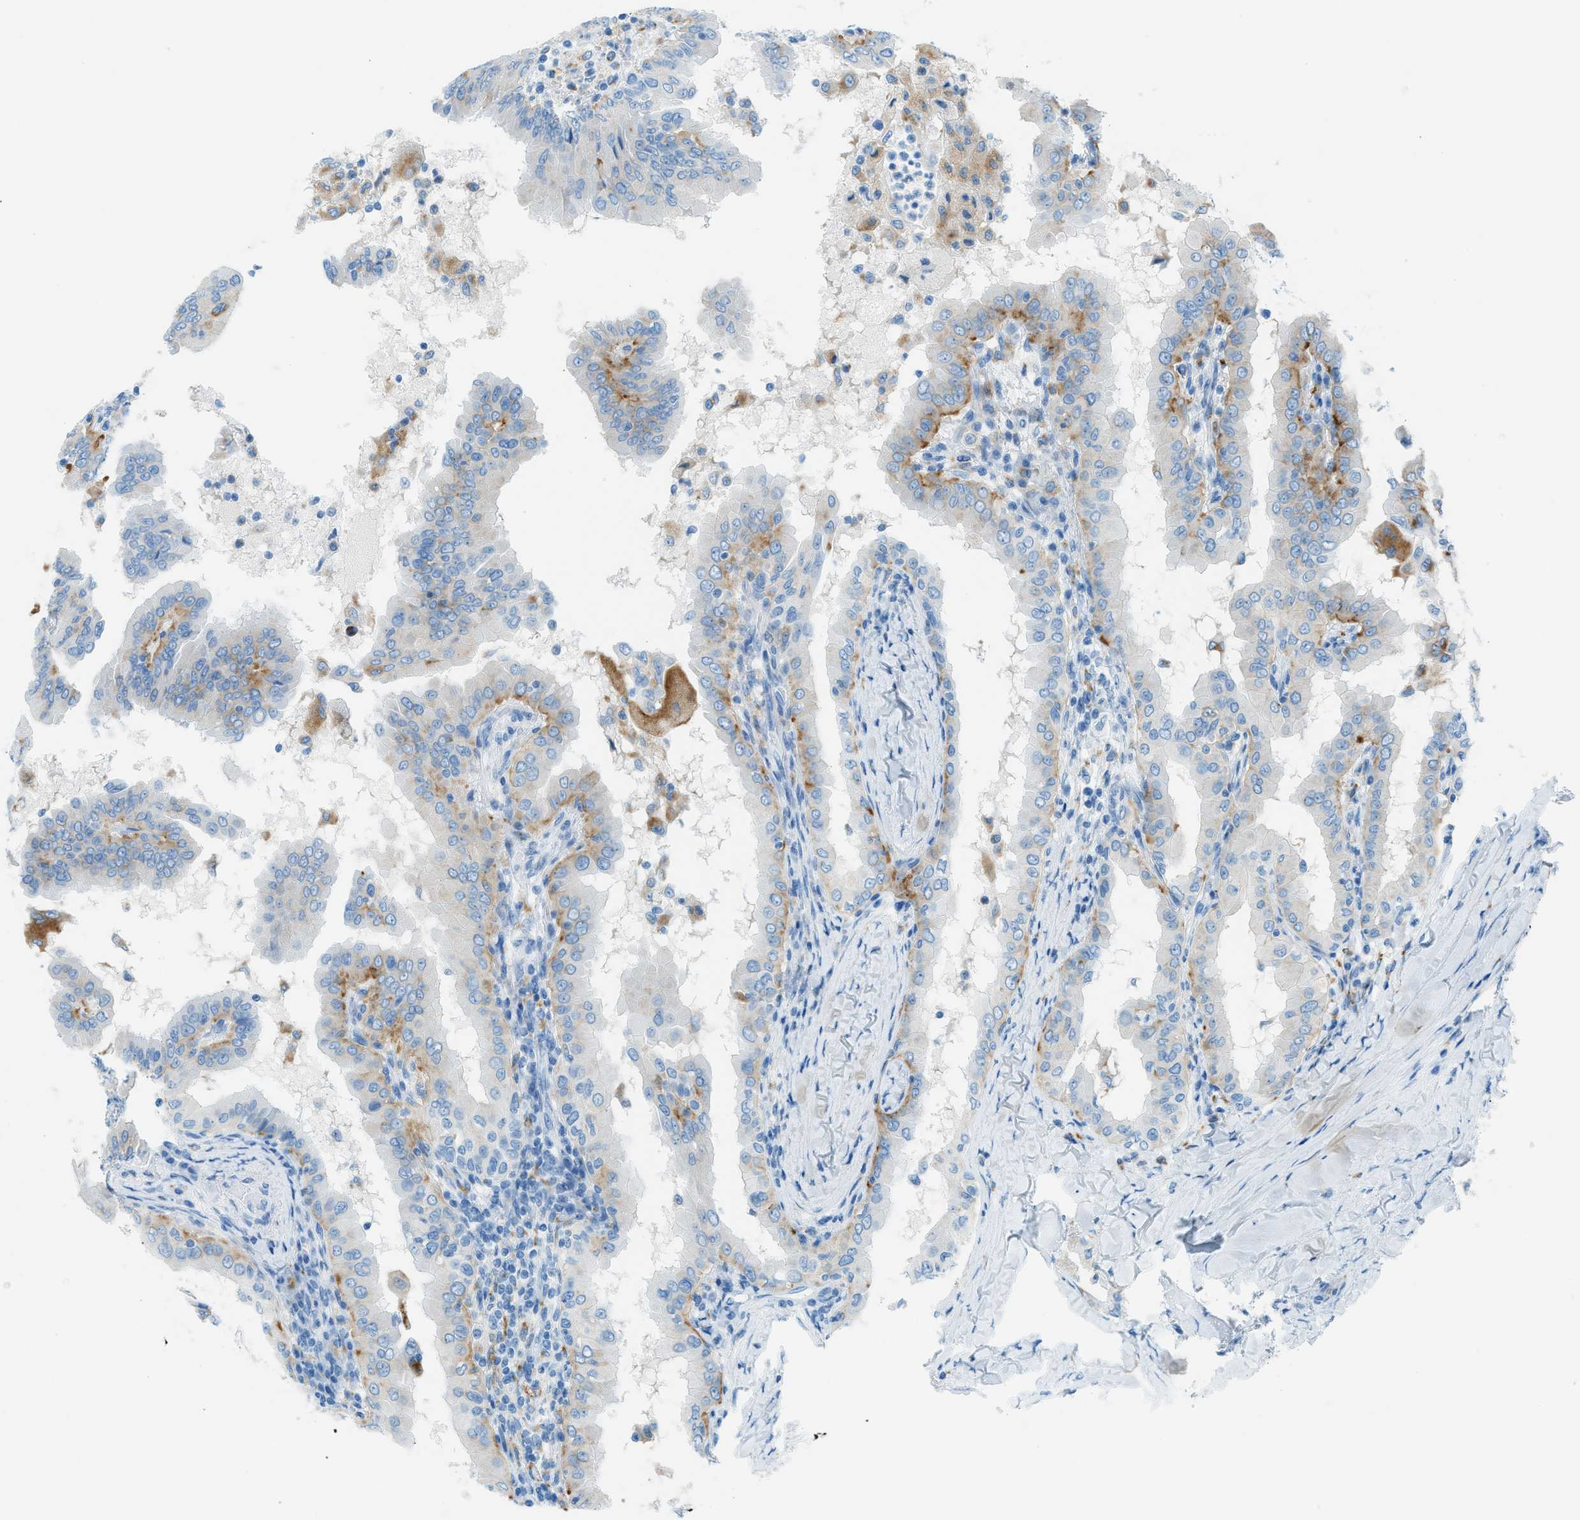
{"staining": {"intensity": "moderate", "quantity": "25%-75%", "location": "cytoplasmic/membranous"}, "tissue": "thyroid cancer", "cell_type": "Tumor cells", "image_type": "cancer", "snomed": [{"axis": "morphology", "description": "Papillary adenocarcinoma, NOS"}, {"axis": "topography", "description": "Thyroid gland"}], "caption": "This is an image of immunohistochemistry staining of papillary adenocarcinoma (thyroid), which shows moderate staining in the cytoplasmic/membranous of tumor cells.", "gene": "C21orf62", "patient": {"sex": "male", "age": 33}}